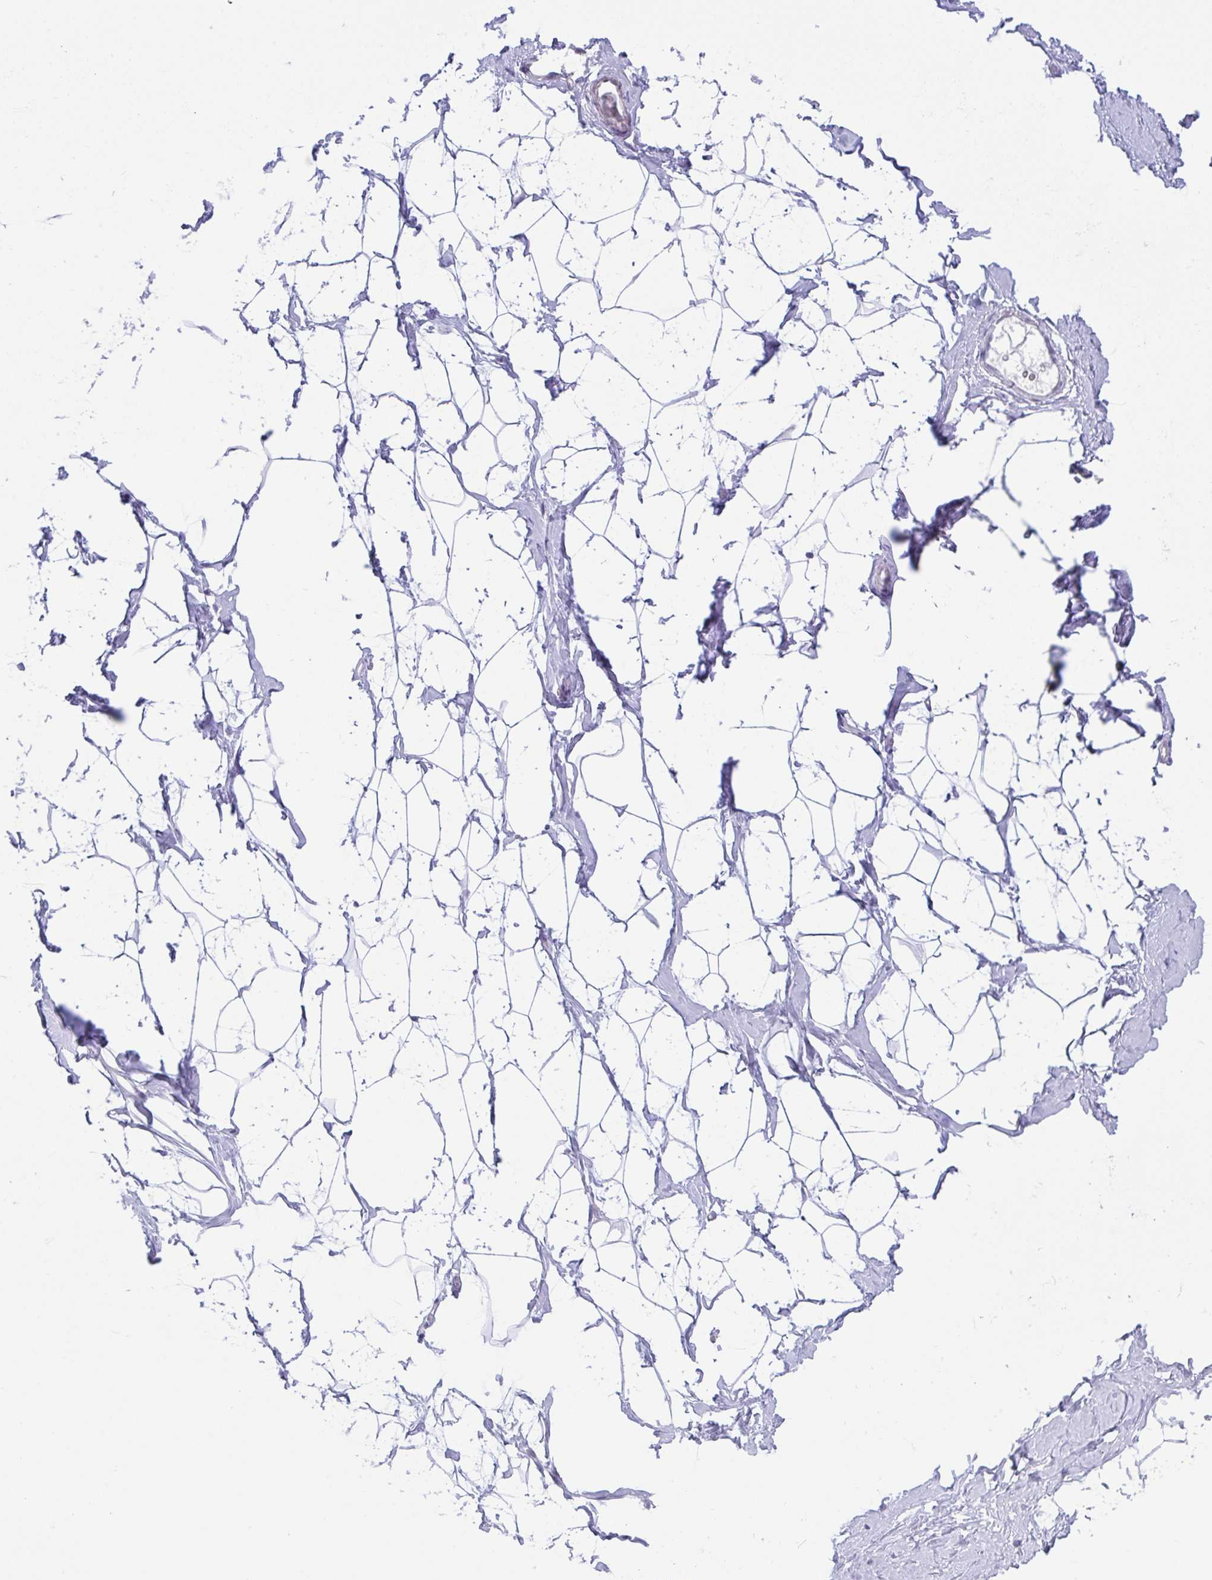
{"staining": {"intensity": "negative", "quantity": "none", "location": "none"}, "tissue": "breast", "cell_type": "Adipocytes", "image_type": "normal", "snomed": [{"axis": "morphology", "description": "Normal tissue, NOS"}, {"axis": "topography", "description": "Breast"}], "caption": "Immunohistochemistry (IHC) of normal breast demonstrates no staining in adipocytes.", "gene": "BMAL2", "patient": {"sex": "female", "age": 32}}